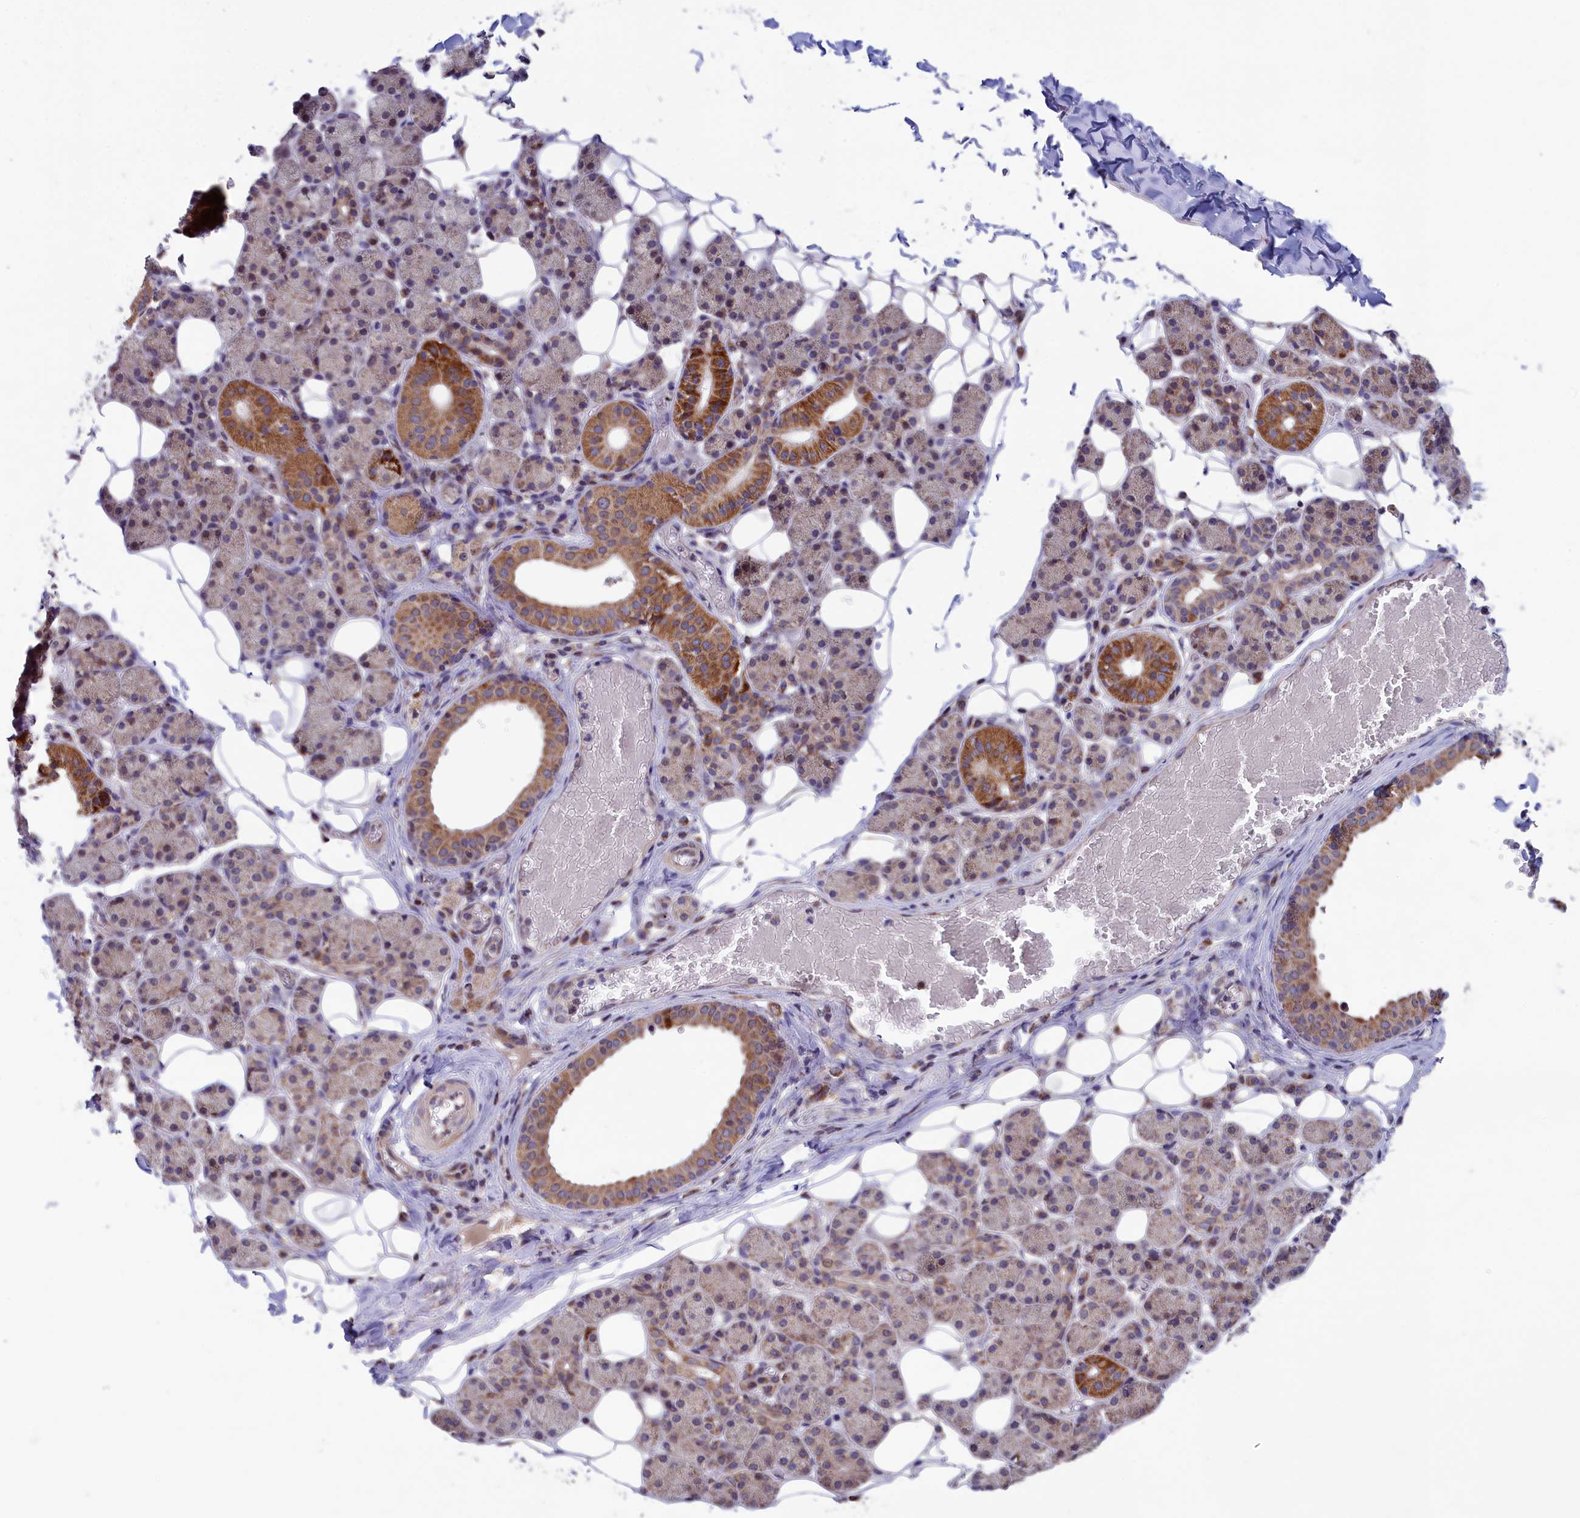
{"staining": {"intensity": "moderate", "quantity": "<25%", "location": "cytoplasmic/membranous"}, "tissue": "salivary gland", "cell_type": "Glandular cells", "image_type": "normal", "snomed": [{"axis": "morphology", "description": "Normal tissue, NOS"}, {"axis": "topography", "description": "Salivary gland"}], "caption": "Glandular cells display low levels of moderate cytoplasmic/membranous staining in approximately <25% of cells in normal human salivary gland.", "gene": "TIMM44", "patient": {"sex": "female", "age": 33}}